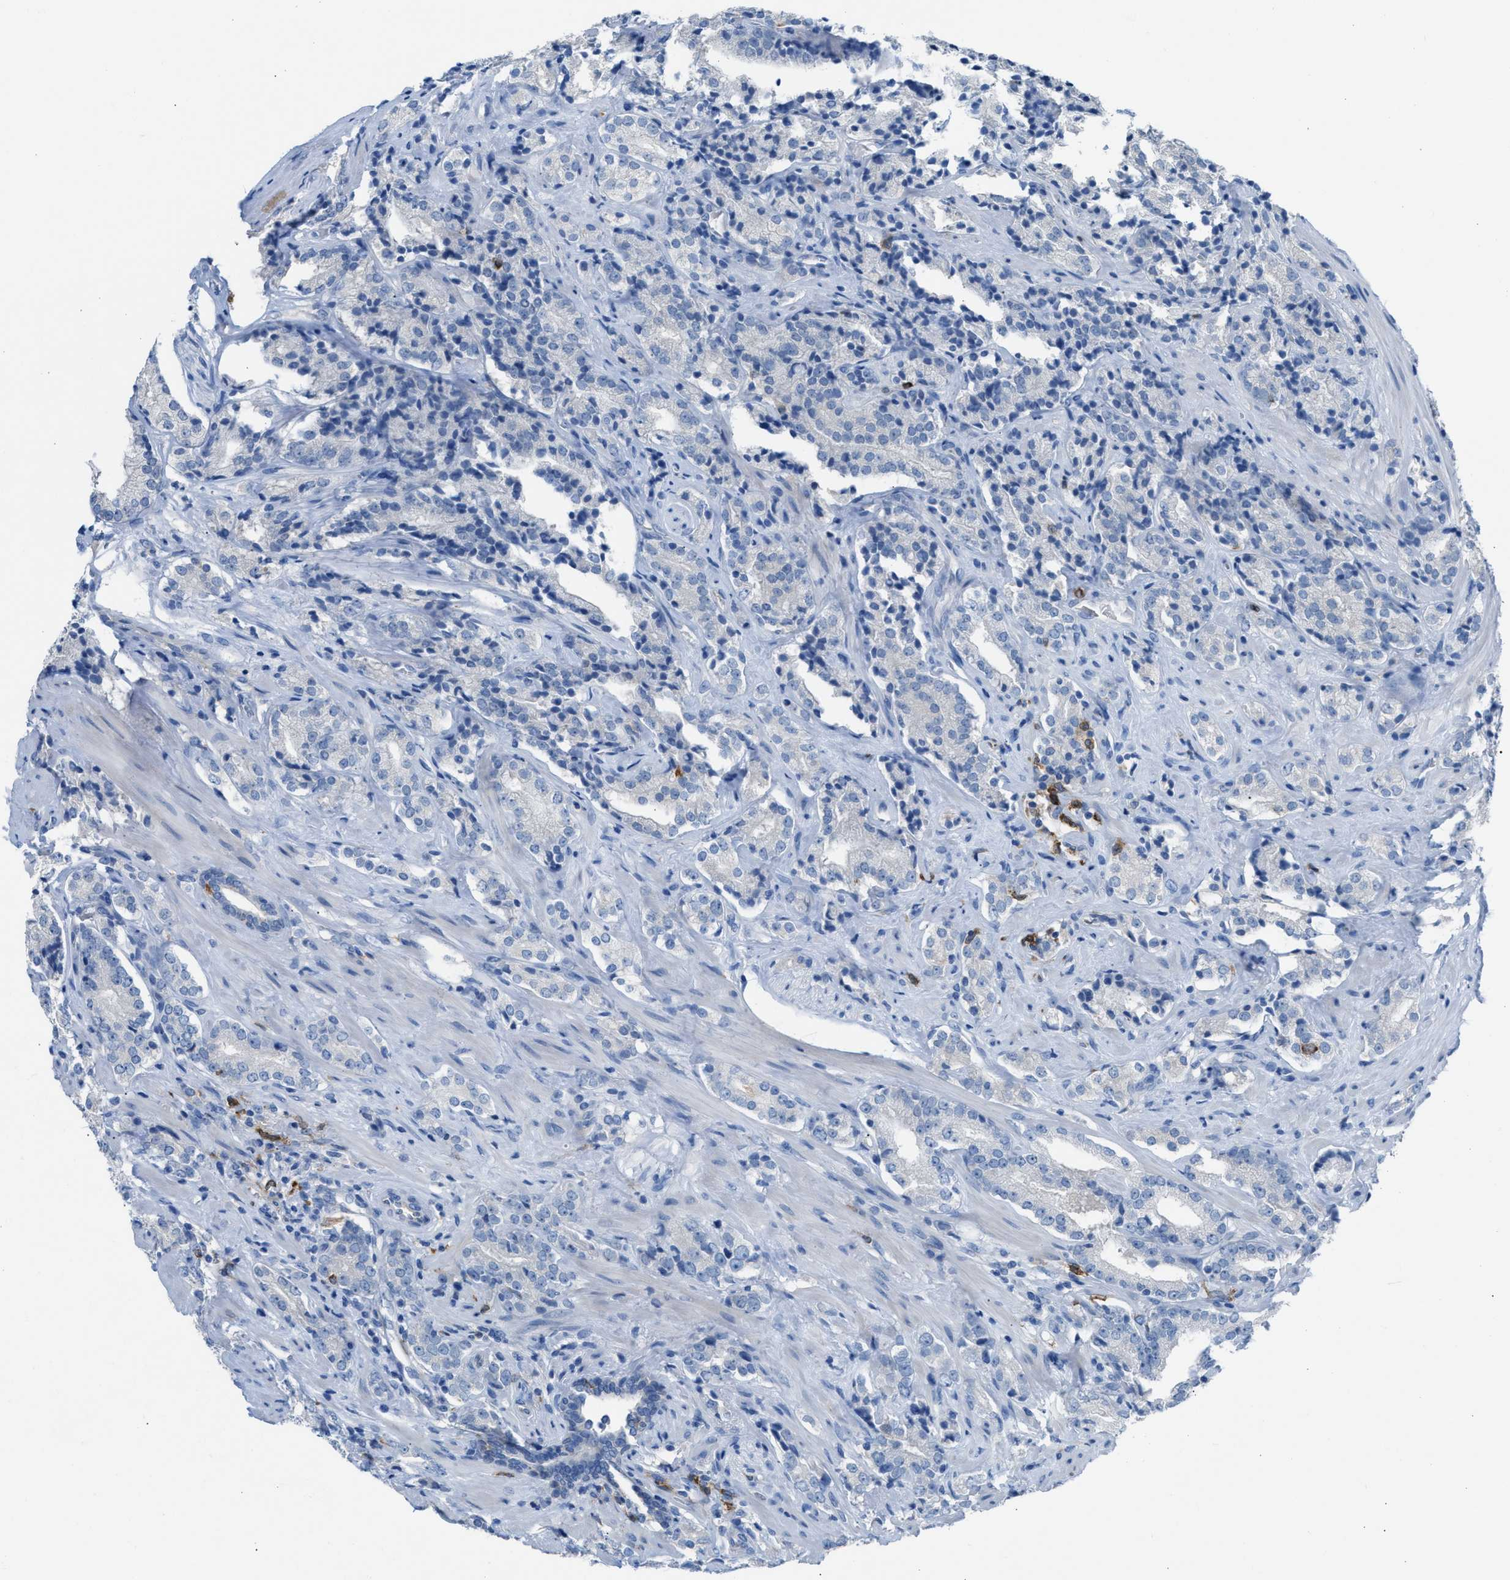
{"staining": {"intensity": "negative", "quantity": "none", "location": "none"}, "tissue": "prostate cancer", "cell_type": "Tumor cells", "image_type": "cancer", "snomed": [{"axis": "morphology", "description": "Adenocarcinoma, High grade"}, {"axis": "topography", "description": "Prostate"}], "caption": "IHC of adenocarcinoma (high-grade) (prostate) exhibits no positivity in tumor cells.", "gene": "CLEC10A", "patient": {"sex": "male", "age": 71}}